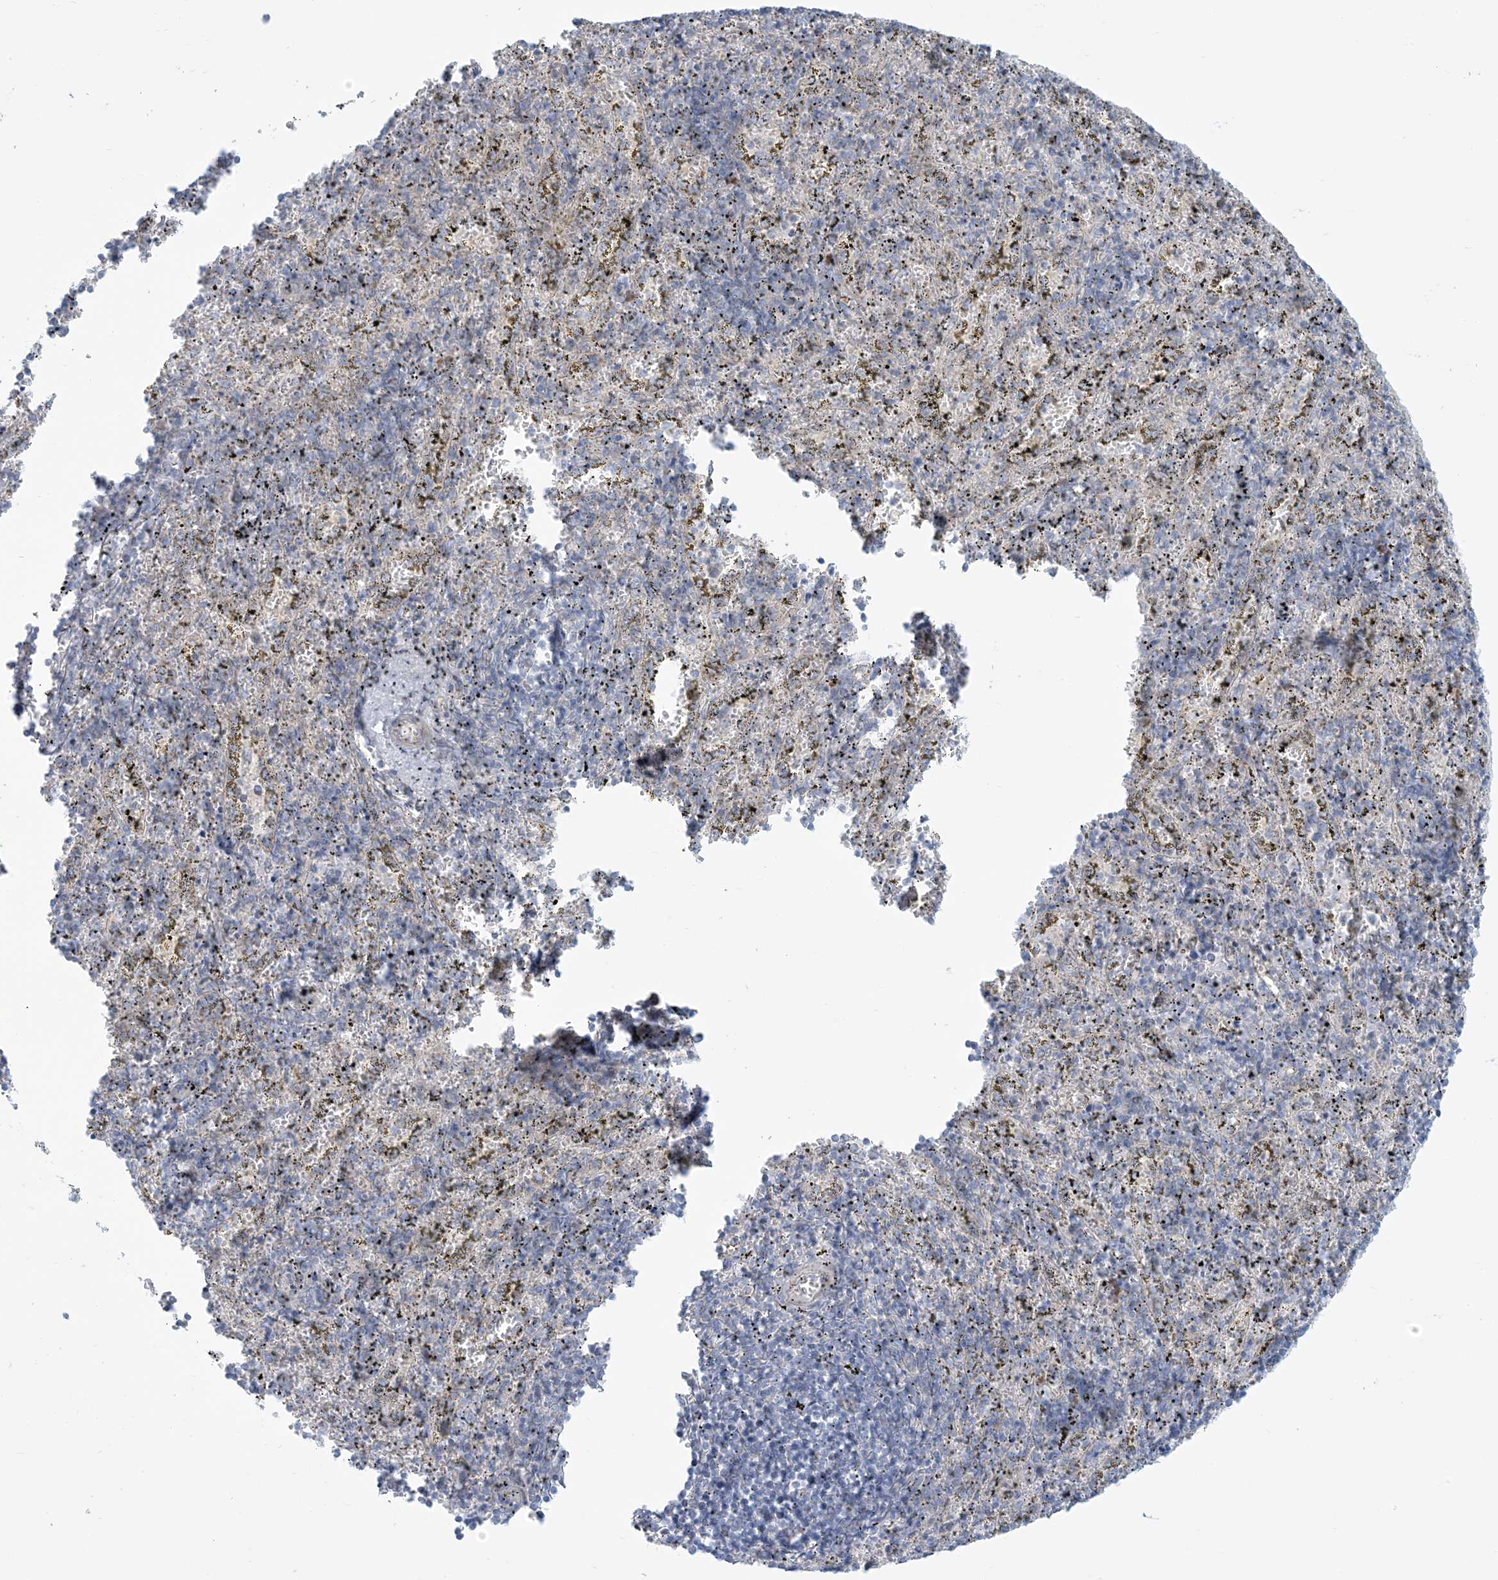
{"staining": {"intensity": "negative", "quantity": "none", "location": "none"}, "tissue": "spleen", "cell_type": "Cells in red pulp", "image_type": "normal", "snomed": [{"axis": "morphology", "description": "Normal tissue, NOS"}, {"axis": "topography", "description": "Spleen"}], "caption": "This micrograph is of benign spleen stained with immunohistochemistry to label a protein in brown with the nuclei are counter-stained blue. There is no expression in cells in red pulp.", "gene": "AFTPH", "patient": {"sex": "male", "age": 11}}